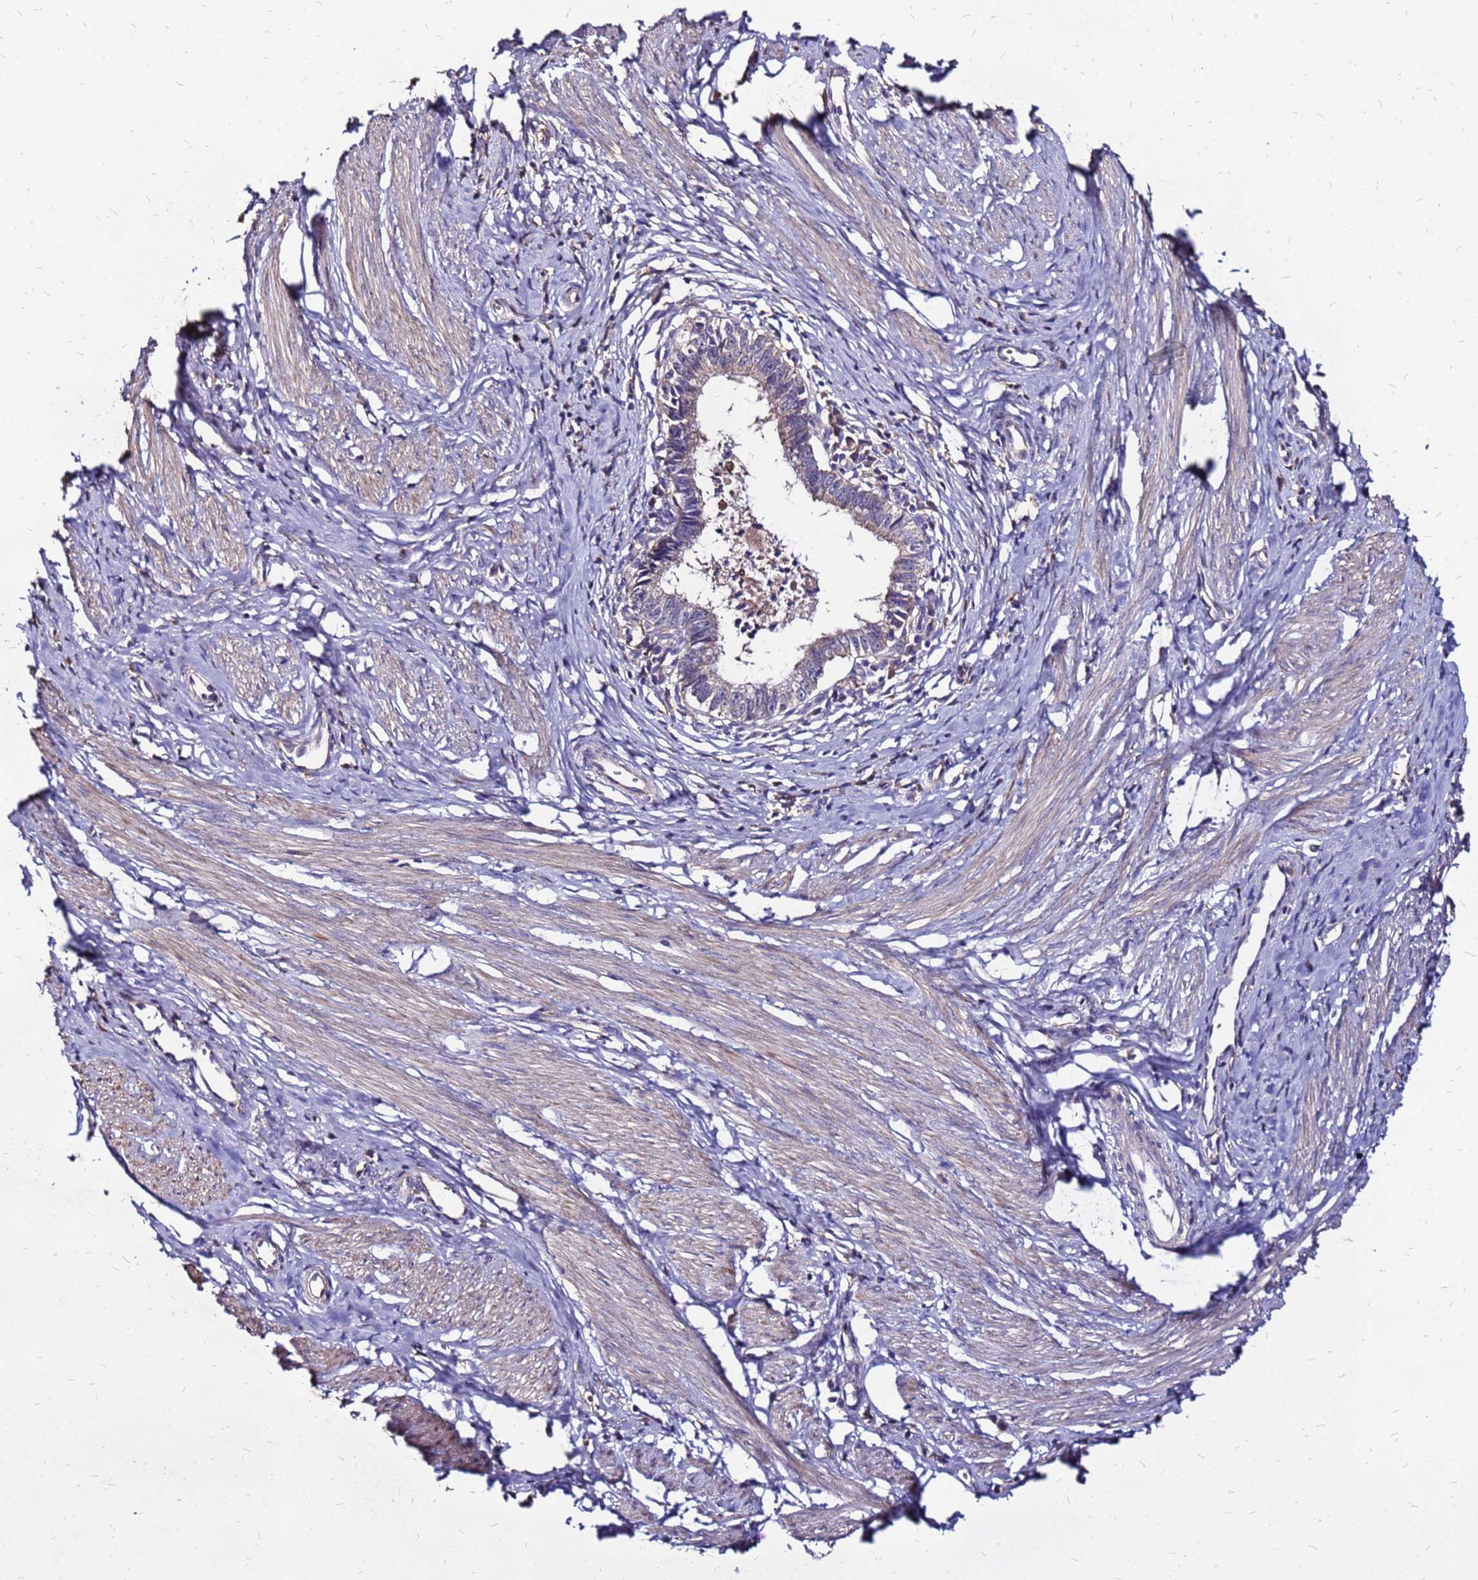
{"staining": {"intensity": "weak", "quantity": "<25%", "location": "cytoplasmic/membranous"}, "tissue": "cervical cancer", "cell_type": "Tumor cells", "image_type": "cancer", "snomed": [{"axis": "morphology", "description": "Adenocarcinoma, NOS"}, {"axis": "topography", "description": "Cervix"}], "caption": "Protein analysis of cervical adenocarcinoma exhibits no significant expression in tumor cells.", "gene": "ARHGEF5", "patient": {"sex": "female", "age": 36}}